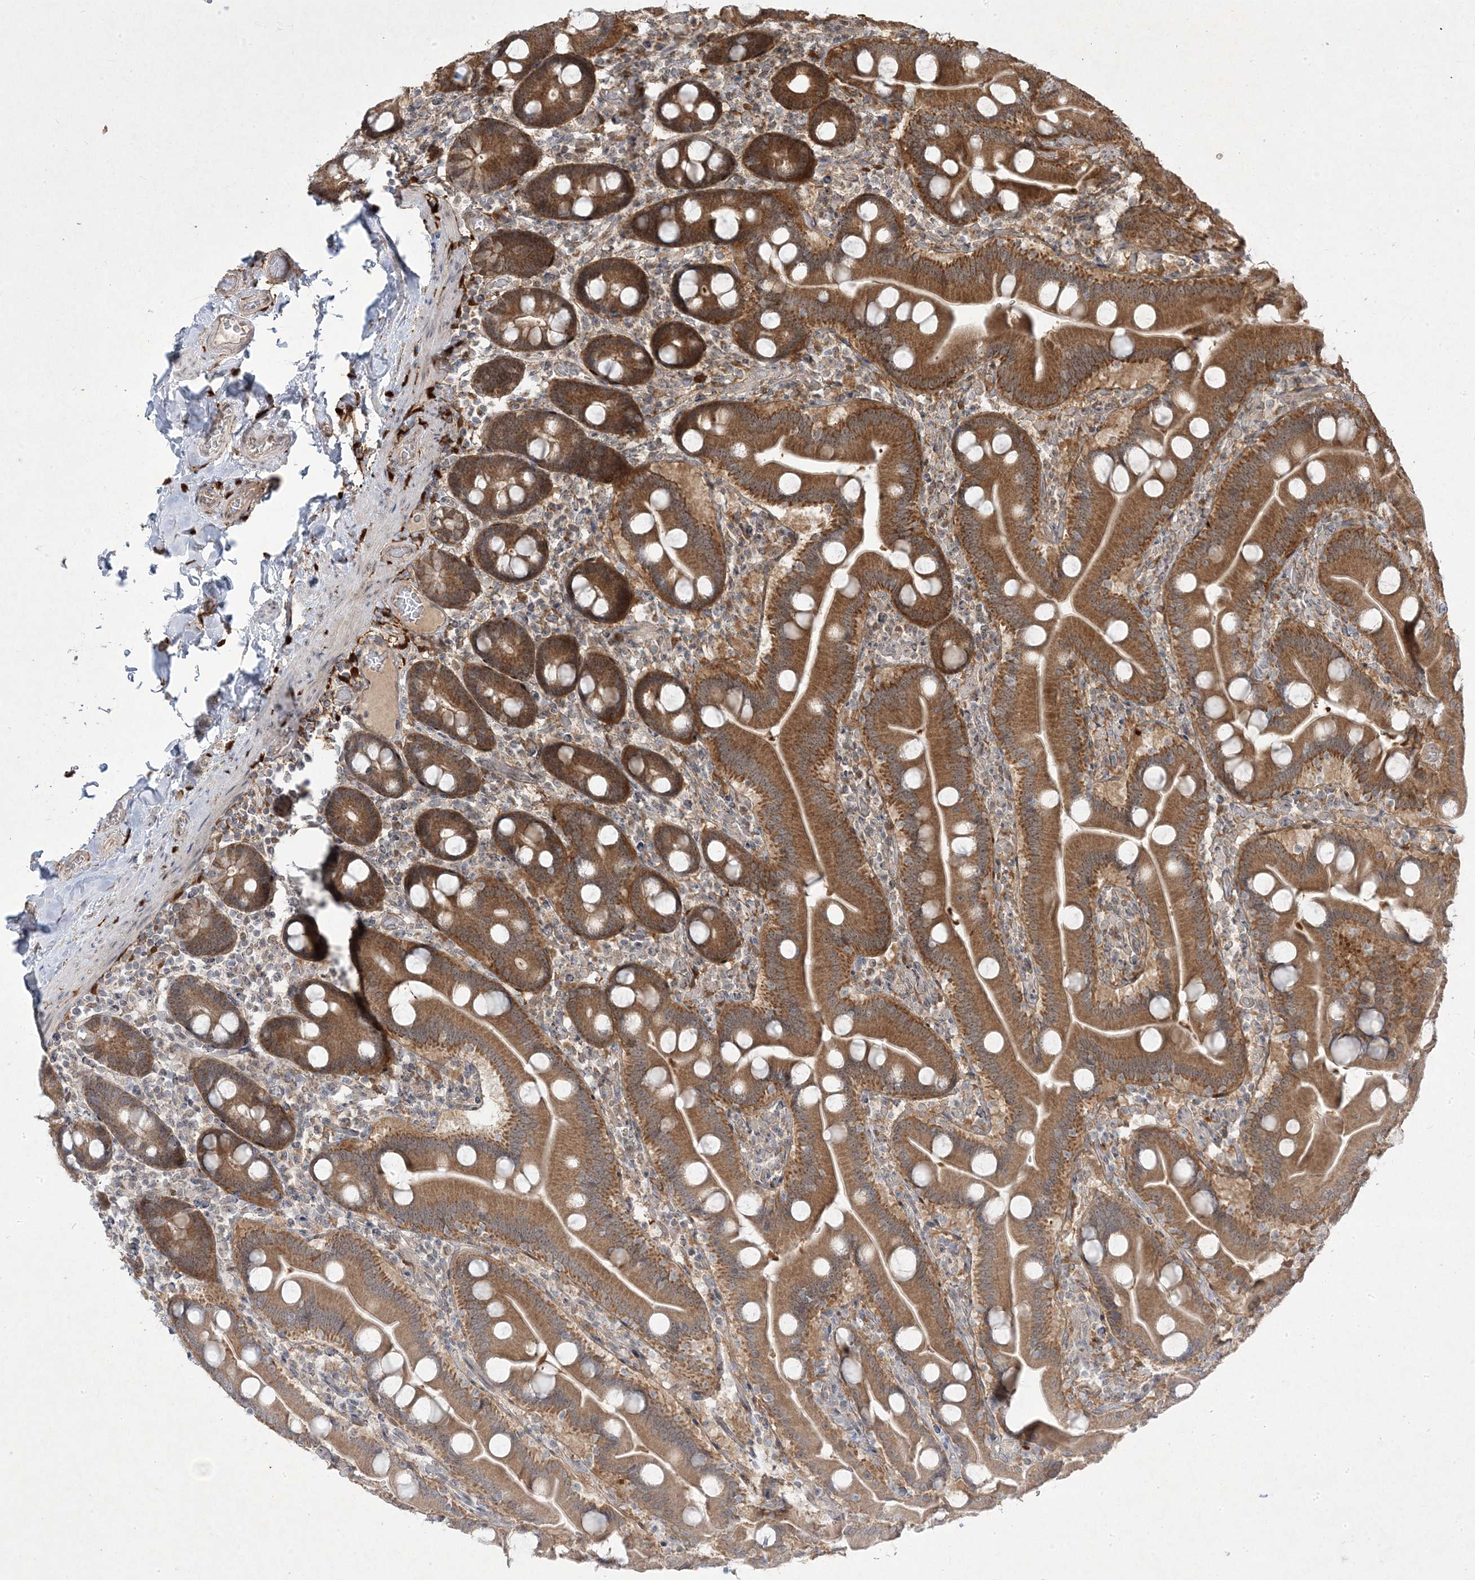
{"staining": {"intensity": "strong", "quantity": ">75%", "location": "cytoplasmic/membranous,nuclear"}, "tissue": "duodenum", "cell_type": "Glandular cells", "image_type": "normal", "snomed": [{"axis": "morphology", "description": "Normal tissue, NOS"}, {"axis": "topography", "description": "Duodenum"}], "caption": "Human duodenum stained with a brown dye displays strong cytoplasmic/membranous,nuclear positive positivity in about >75% of glandular cells.", "gene": "PLEKHM2", "patient": {"sex": "male", "age": 55}}